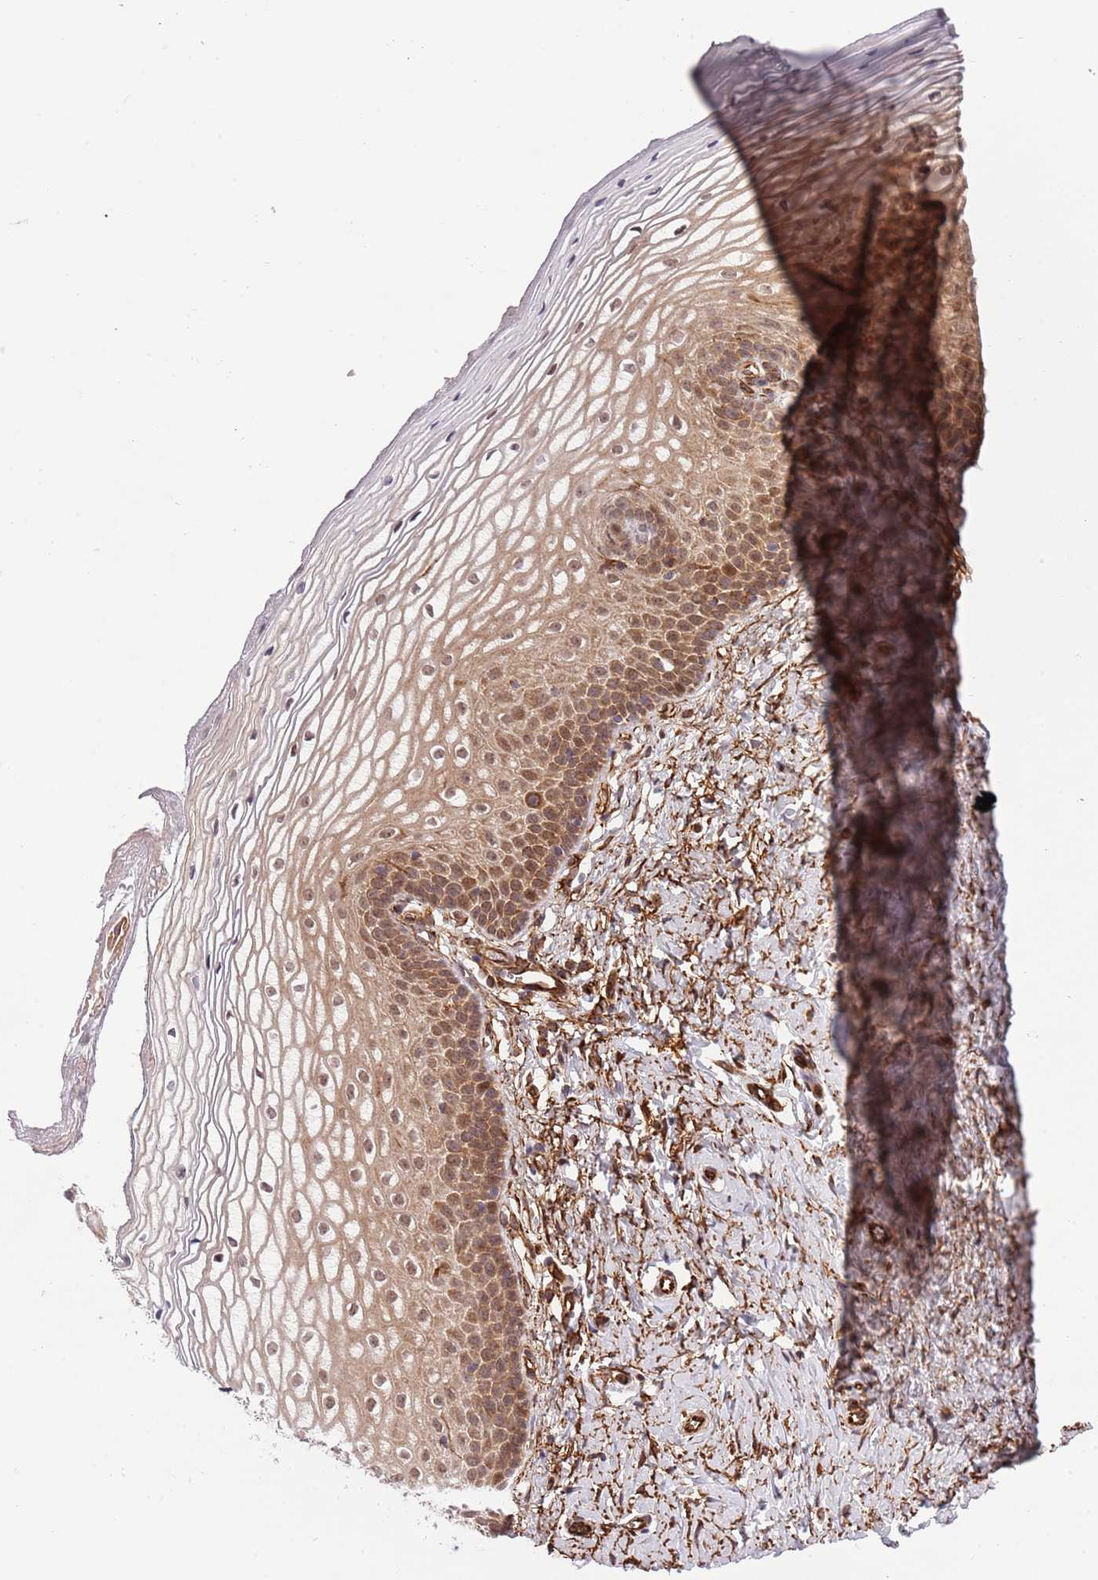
{"staining": {"intensity": "moderate", "quantity": "25%-75%", "location": "cytoplasmic/membranous,nuclear"}, "tissue": "vagina", "cell_type": "Squamous epithelial cells", "image_type": "normal", "snomed": [{"axis": "morphology", "description": "Normal tissue, NOS"}, {"axis": "topography", "description": "Vagina"}], "caption": "Immunohistochemistry (IHC) image of benign human vagina stained for a protein (brown), which exhibits medium levels of moderate cytoplasmic/membranous,nuclear positivity in approximately 25%-75% of squamous epithelial cells.", "gene": "NEK3", "patient": {"sex": "female", "age": 65}}